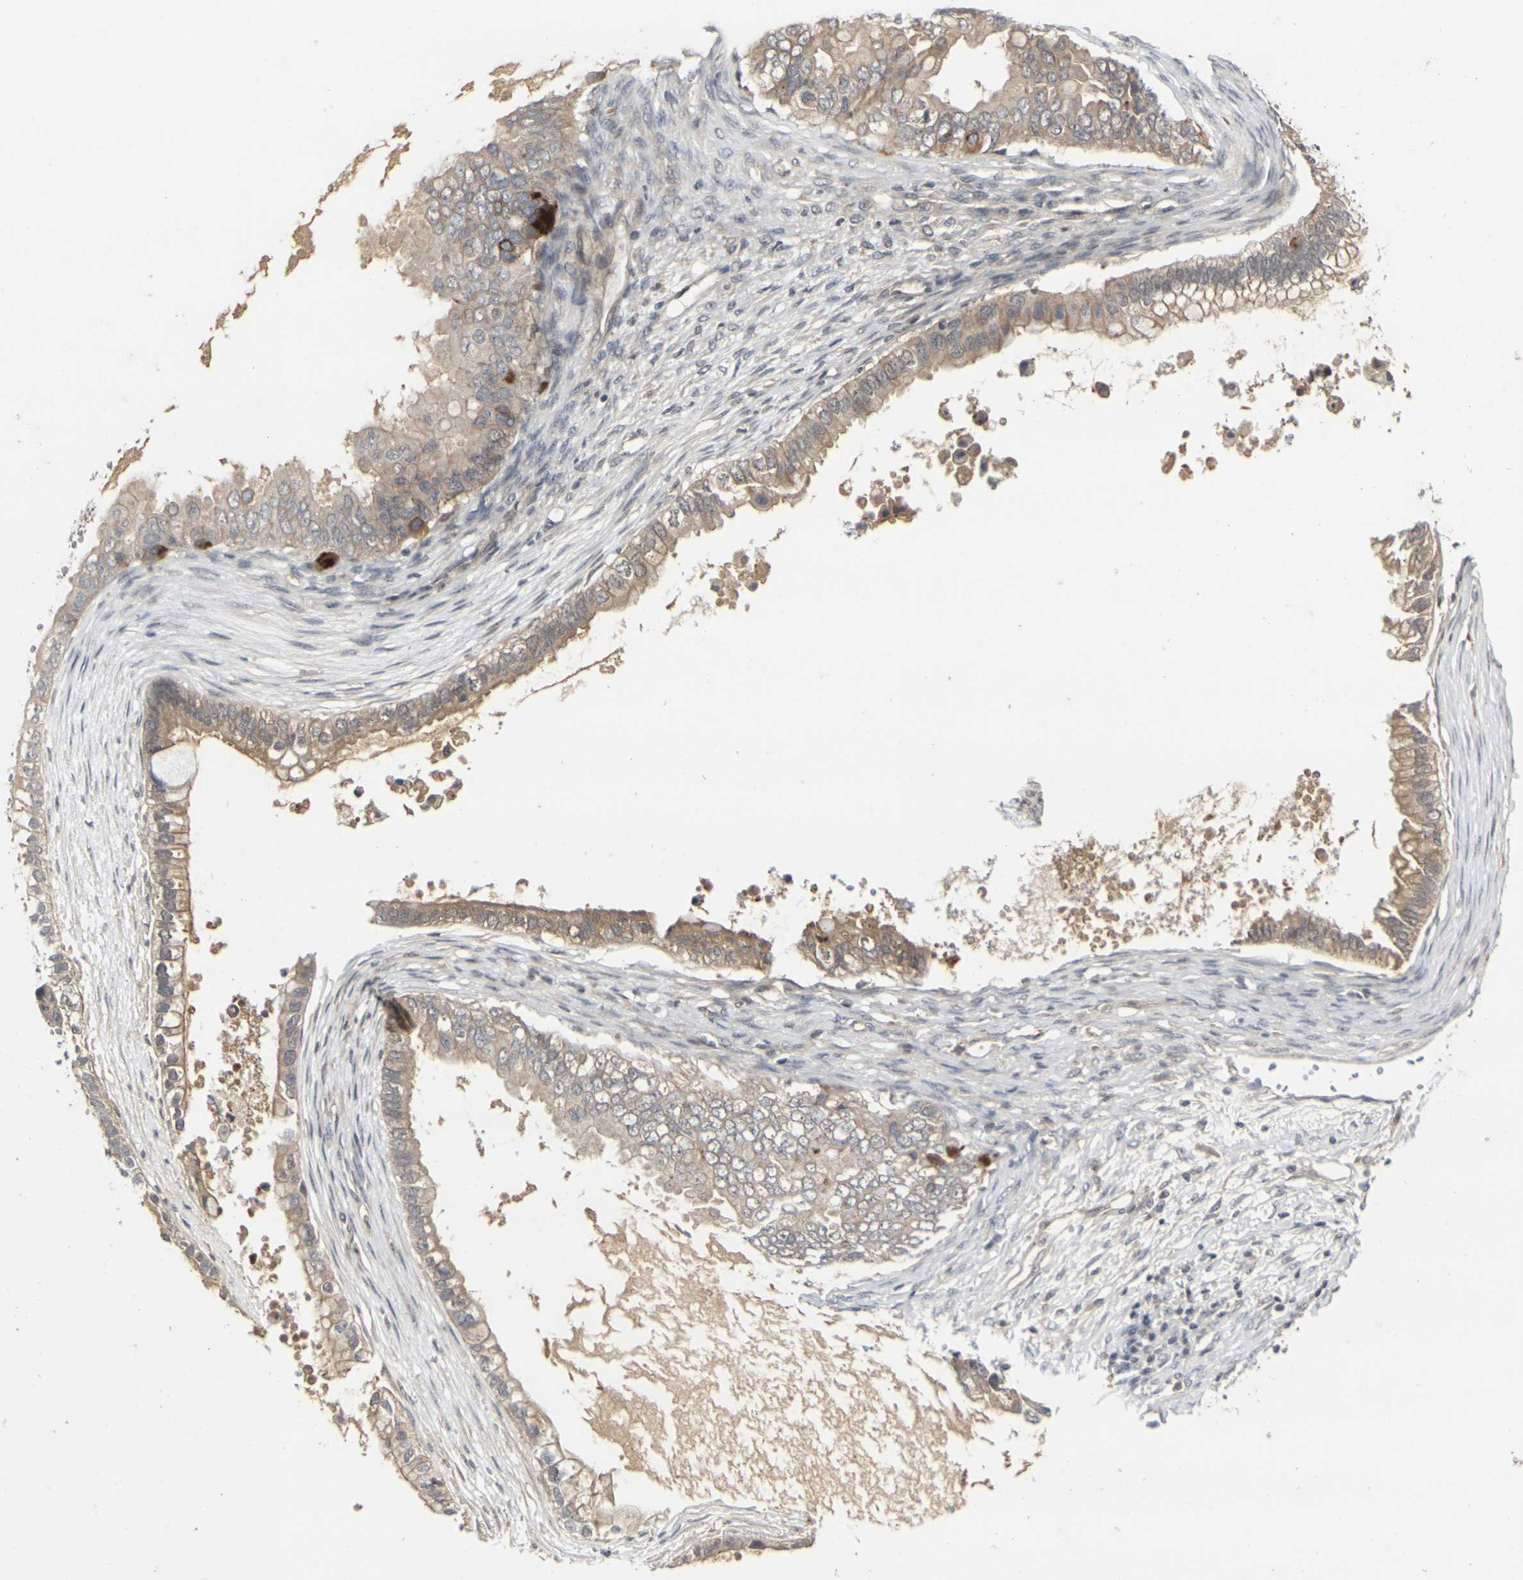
{"staining": {"intensity": "moderate", "quantity": ">75%", "location": "cytoplasmic/membranous"}, "tissue": "ovarian cancer", "cell_type": "Tumor cells", "image_type": "cancer", "snomed": [{"axis": "morphology", "description": "Cystadenocarcinoma, mucinous, NOS"}, {"axis": "topography", "description": "Ovary"}], "caption": "DAB (3,3'-diaminobenzidine) immunohistochemical staining of ovarian cancer (mucinous cystadenocarcinoma) reveals moderate cytoplasmic/membranous protein positivity in about >75% of tumor cells.", "gene": "GPR19", "patient": {"sex": "female", "age": 80}}